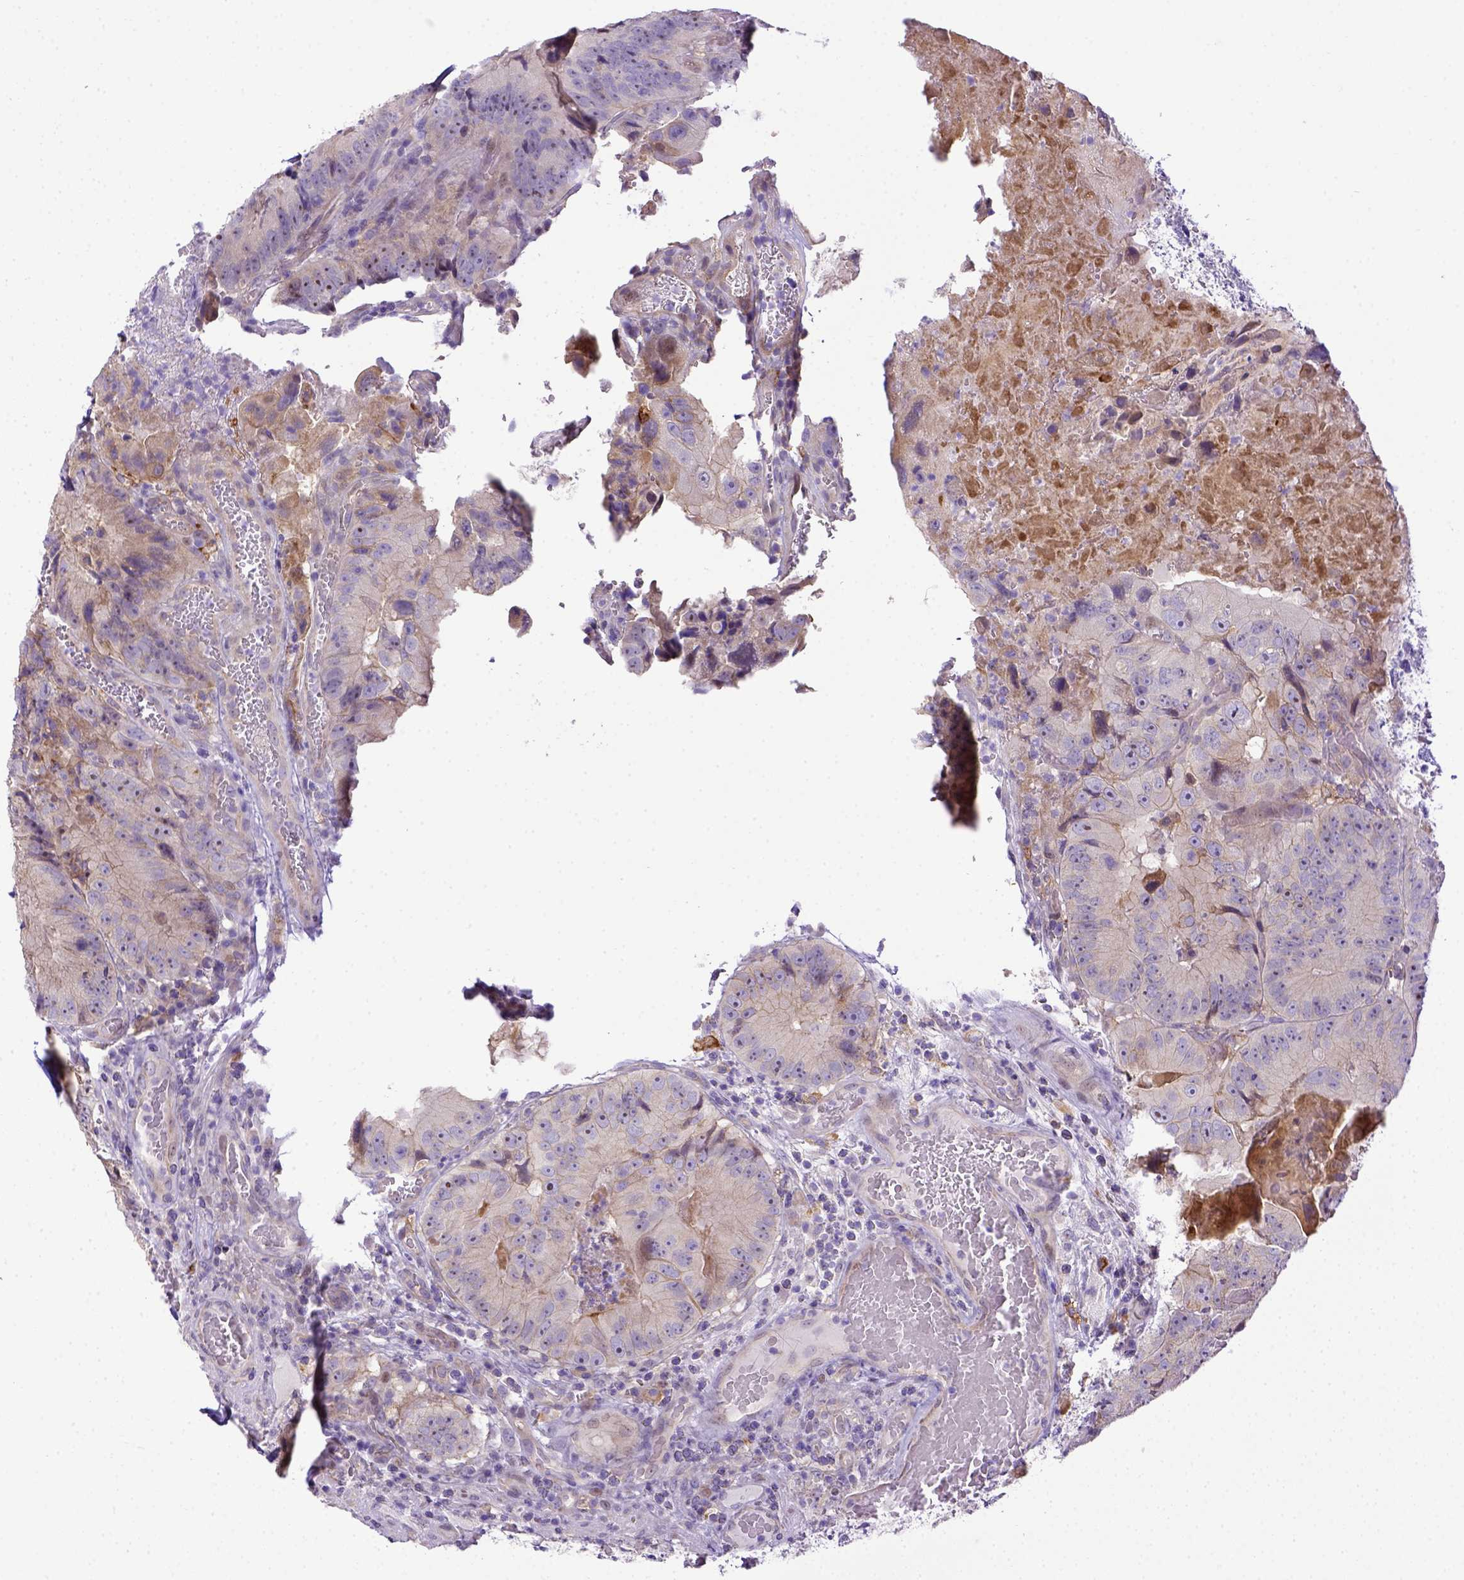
{"staining": {"intensity": "weak", "quantity": "<25%", "location": "cytoplasmic/membranous"}, "tissue": "colorectal cancer", "cell_type": "Tumor cells", "image_type": "cancer", "snomed": [{"axis": "morphology", "description": "Adenocarcinoma, NOS"}, {"axis": "topography", "description": "Colon"}], "caption": "The immunohistochemistry histopathology image has no significant expression in tumor cells of colorectal cancer (adenocarcinoma) tissue.", "gene": "CD40", "patient": {"sex": "female", "age": 86}}